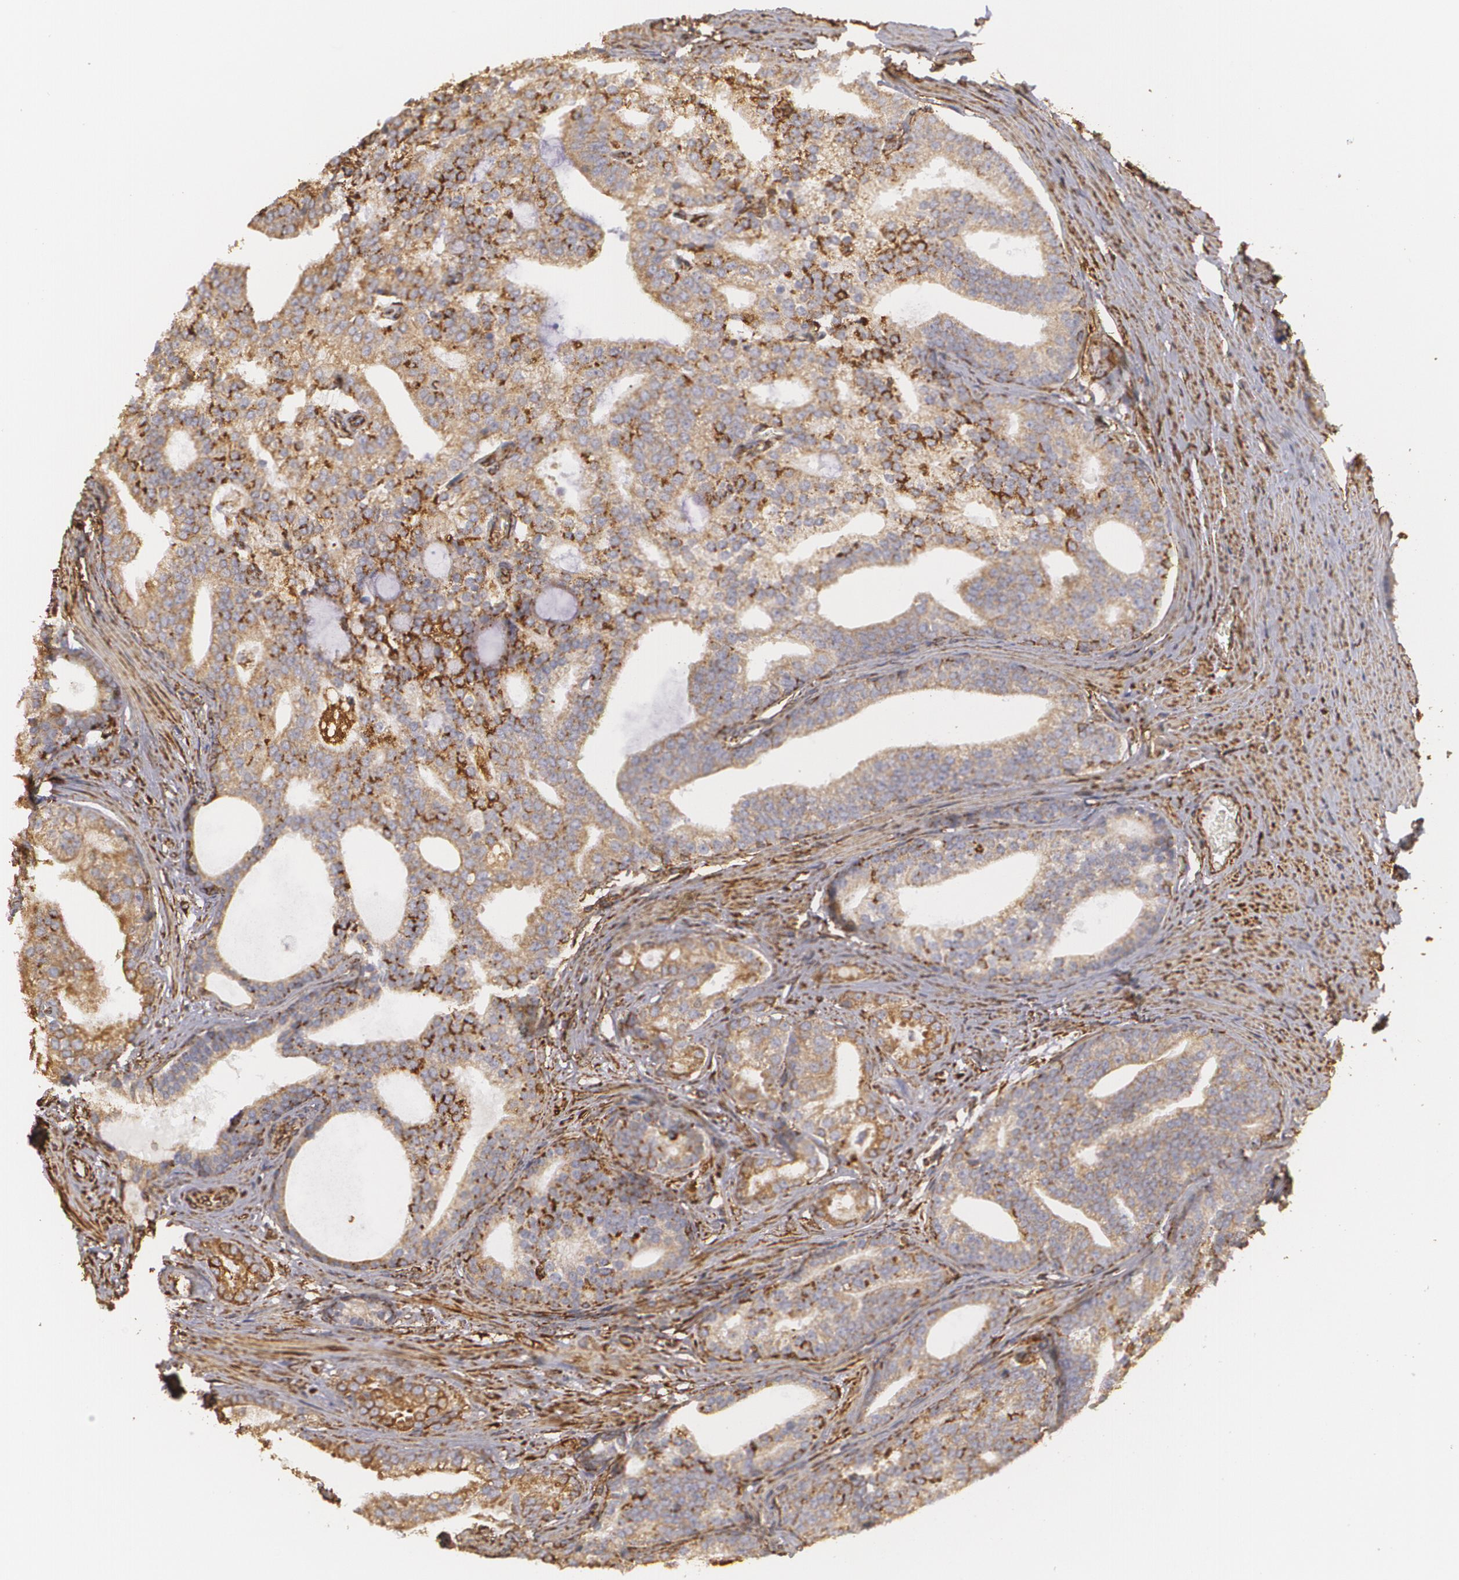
{"staining": {"intensity": "weak", "quantity": ">75%", "location": "cytoplasmic/membranous"}, "tissue": "prostate cancer", "cell_type": "Tumor cells", "image_type": "cancer", "snomed": [{"axis": "morphology", "description": "Adenocarcinoma, Low grade"}, {"axis": "topography", "description": "Prostate"}], "caption": "Immunohistochemistry image of prostate cancer stained for a protein (brown), which demonstrates low levels of weak cytoplasmic/membranous staining in about >75% of tumor cells.", "gene": "CYB5R3", "patient": {"sex": "male", "age": 71}}